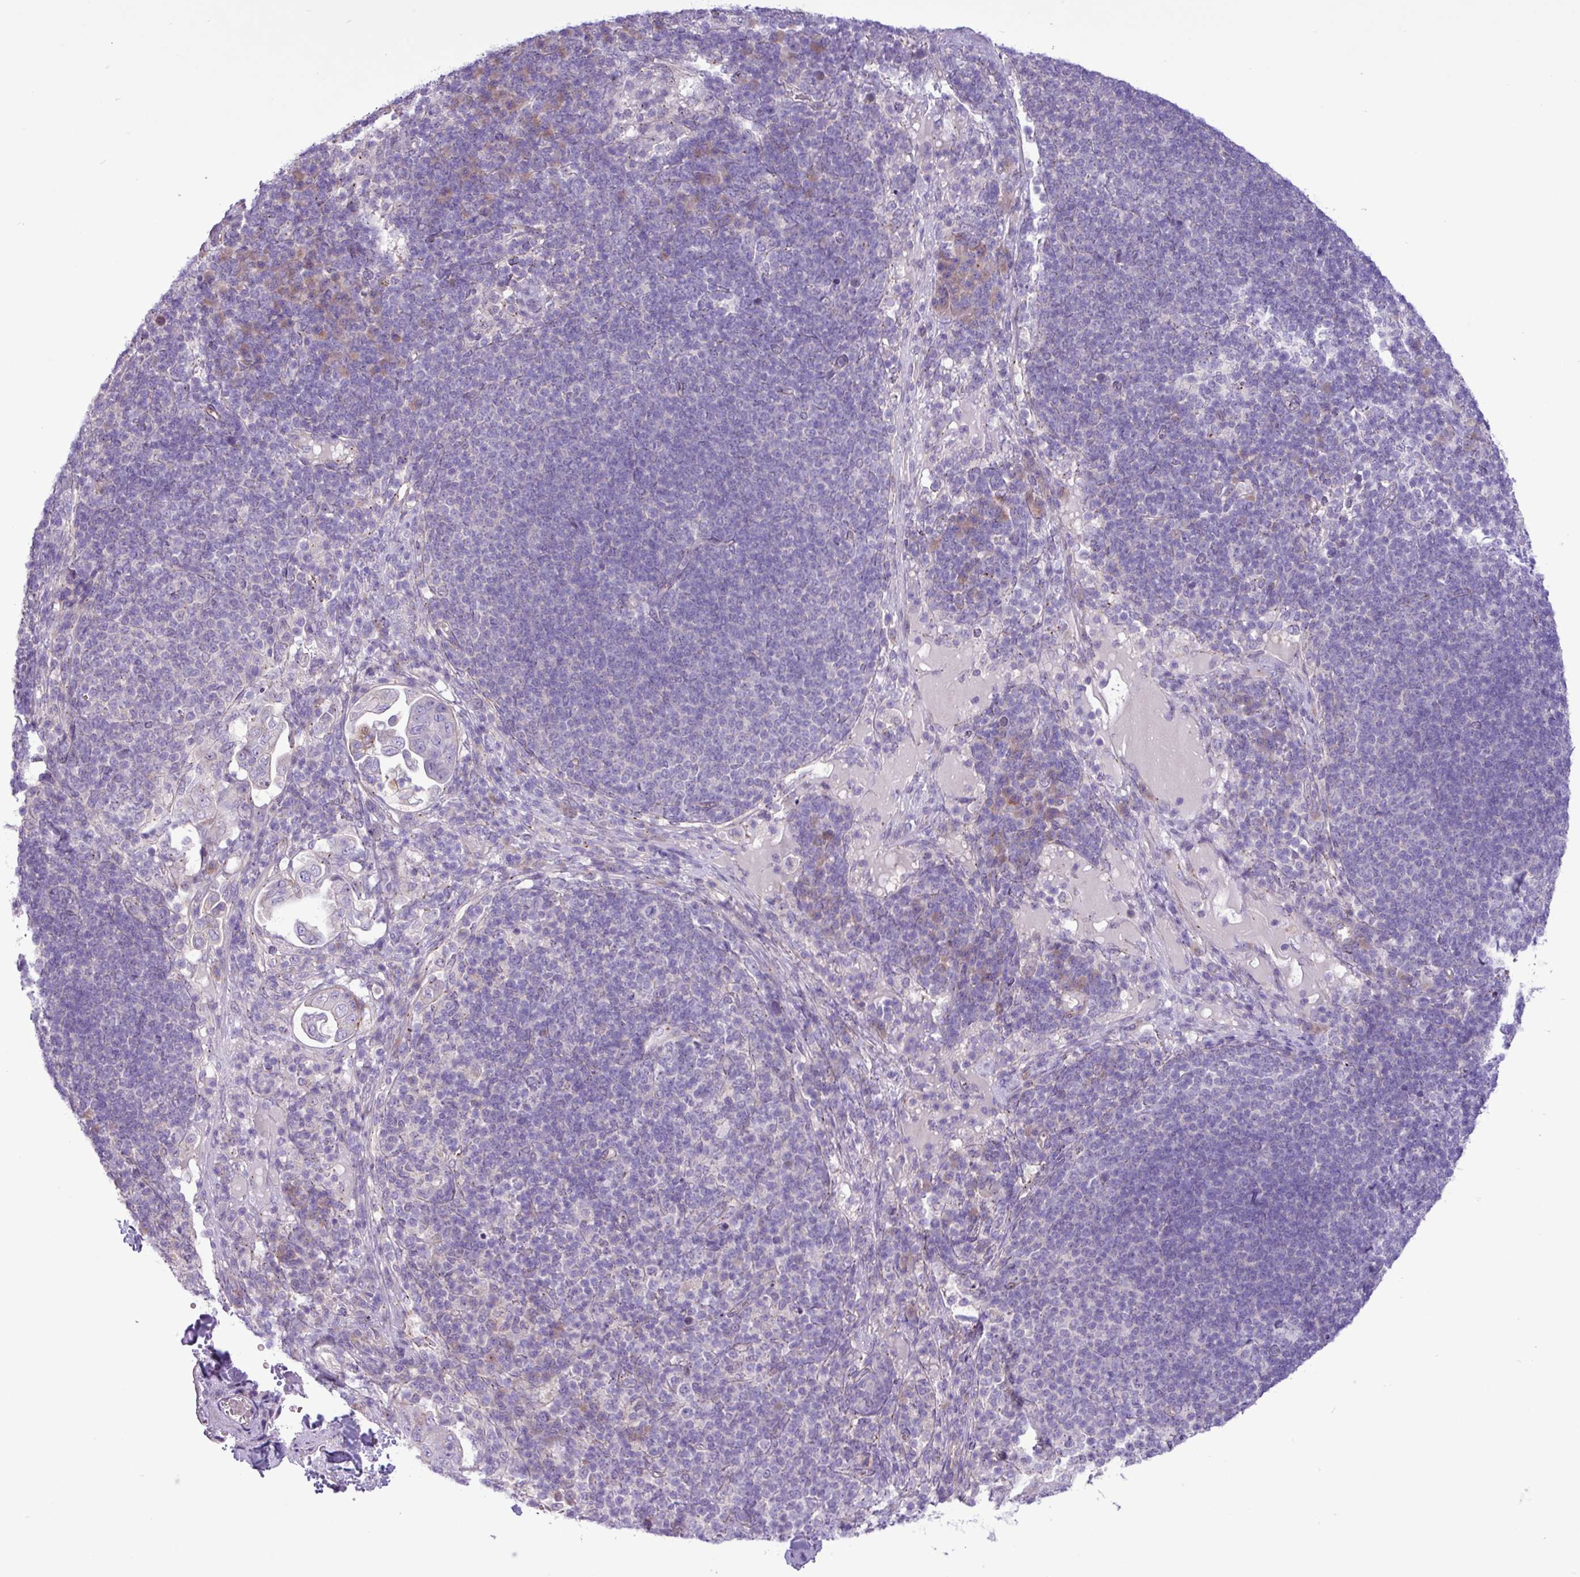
{"staining": {"intensity": "negative", "quantity": "none", "location": "none"}, "tissue": "pancreatic cancer", "cell_type": "Tumor cells", "image_type": "cancer", "snomed": [{"axis": "morphology", "description": "Normal tissue, NOS"}, {"axis": "morphology", "description": "Adenocarcinoma, NOS"}, {"axis": "topography", "description": "Lymph node"}, {"axis": "topography", "description": "Pancreas"}], "caption": "A high-resolution photomicrograph shows immunohistochemistry (IHC) staining of pancreatic cancer, which displays no significant positivity in tumor cells.", "gene": "SPINK8", "patient": {"sex": "female", "age": 67}}